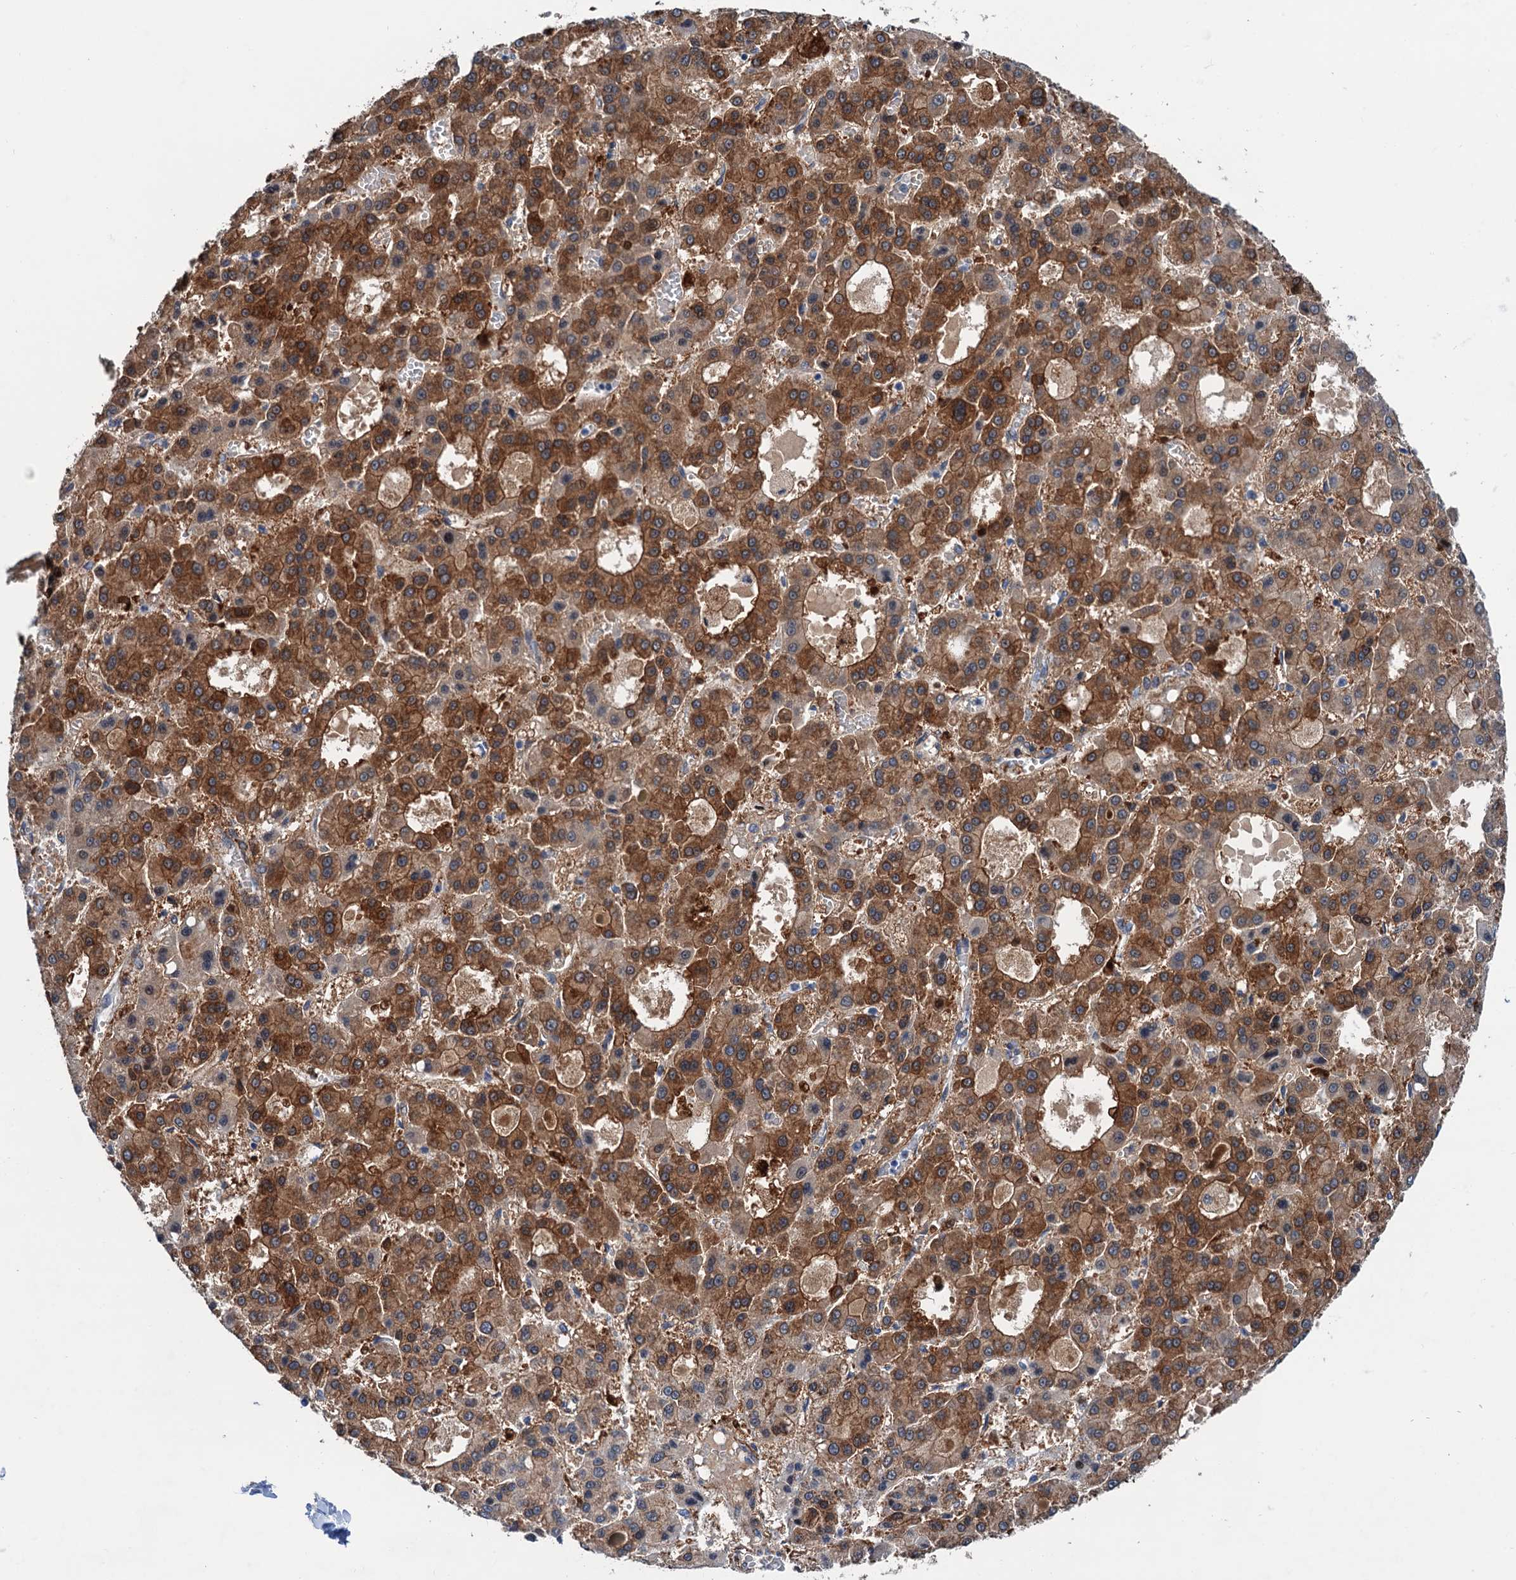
{"staining": {"intensity": "moderate", "quantity": ">75%", "location": "cytoplasmic/membranous"}, "tissue": "liver cancer", "cell_type": "Tumor cells", "image_type": "cancer", "snomed": [{"axis": "morphology", "description": "Carcinoma, Hepatocellular, NOS"}, {"axis": "topography", "description": "Liver"}], "caption": "Protein positivity by immunohistochemistry (IHC) demonstrates moderate cytoplasmic/membranous expression in approximately >75% of tumor cells in liver cancer.", "gene": "CSTPP1", "patient": {"sex": "male", "age": 70}}